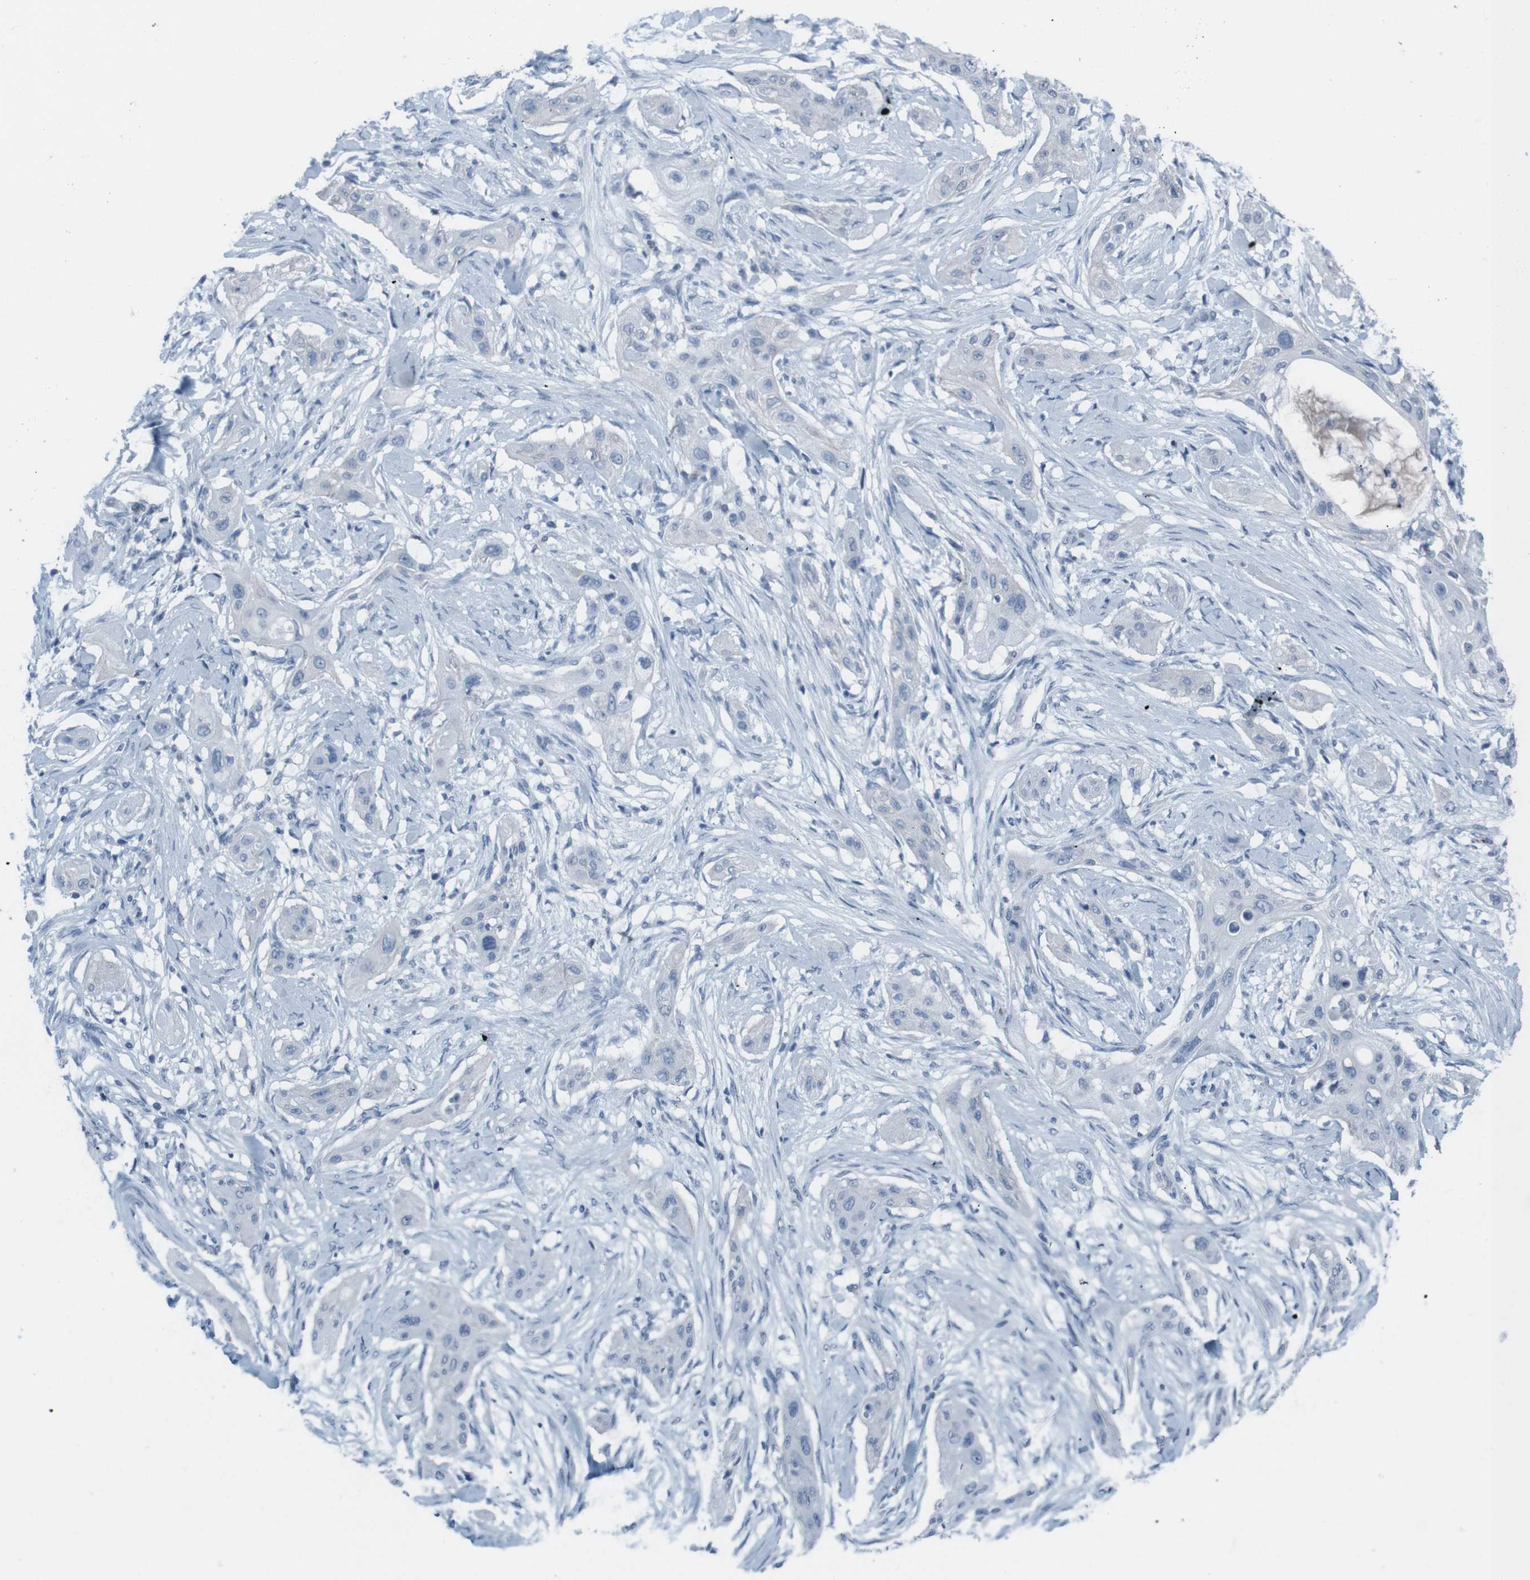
{"staining": {"intensity": "negative", "quantity": "none", "location": "none"}, "tissue": "lung cancer", "cell_type": "Tumor cells", "image_type": "cancer", "snomed": [{"axis": "morphology", "description": "Squamous cell carcinoma, NOS"}, {"axis": "topography", "description": "Lung"}], "caption": "Image shows no significant protein staining in tumor cells of lung cancer.", "gene": "ST6GAL1", "patient": {"sex": "female", "age": 47}}